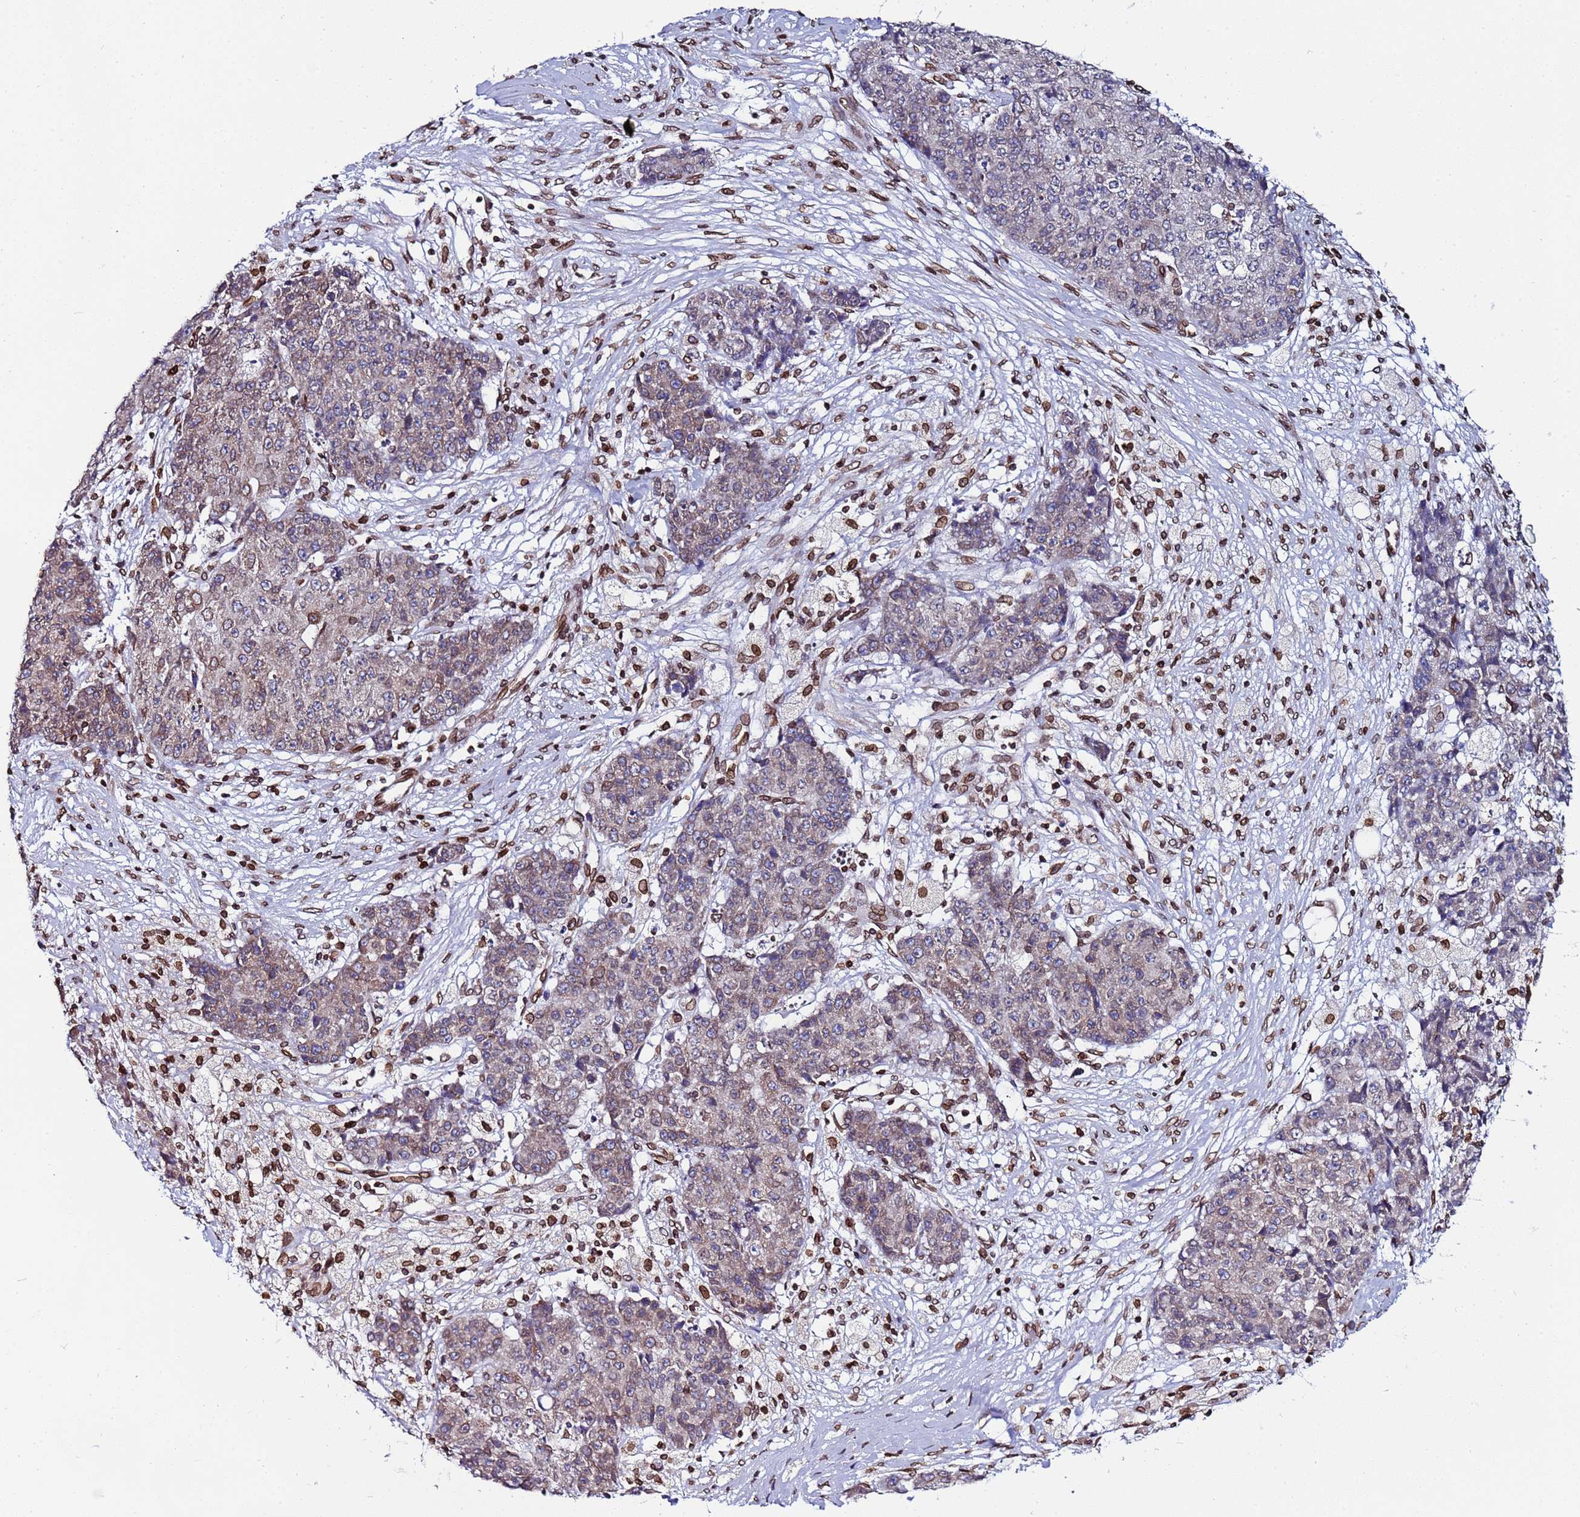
{"staining": {"intensity": "weak", "quantity": "<25%", "location": "nuclear"}, "tissue": "ovarian cancer", "cell_type": "Tumor cells", "image_type": "cancer", "snomed": [{"axis": "morphology", "description": "Carcinoma, endometroid"}, {"axis": "topography", "description": "Ovary"}], "caption": "This is a image of immunohistochemistry staining of ovarian cancer (endometroid carcinoma), which shows no positivity in tumor cells. Brightfield microscopy of immunohistochemistry (IHC) stained with DAB (brown) and hematoxylin (blue), captured at high magnification.", "gene": "TOR1AIP1", "patient": {"sex": "female", "age": 42}}